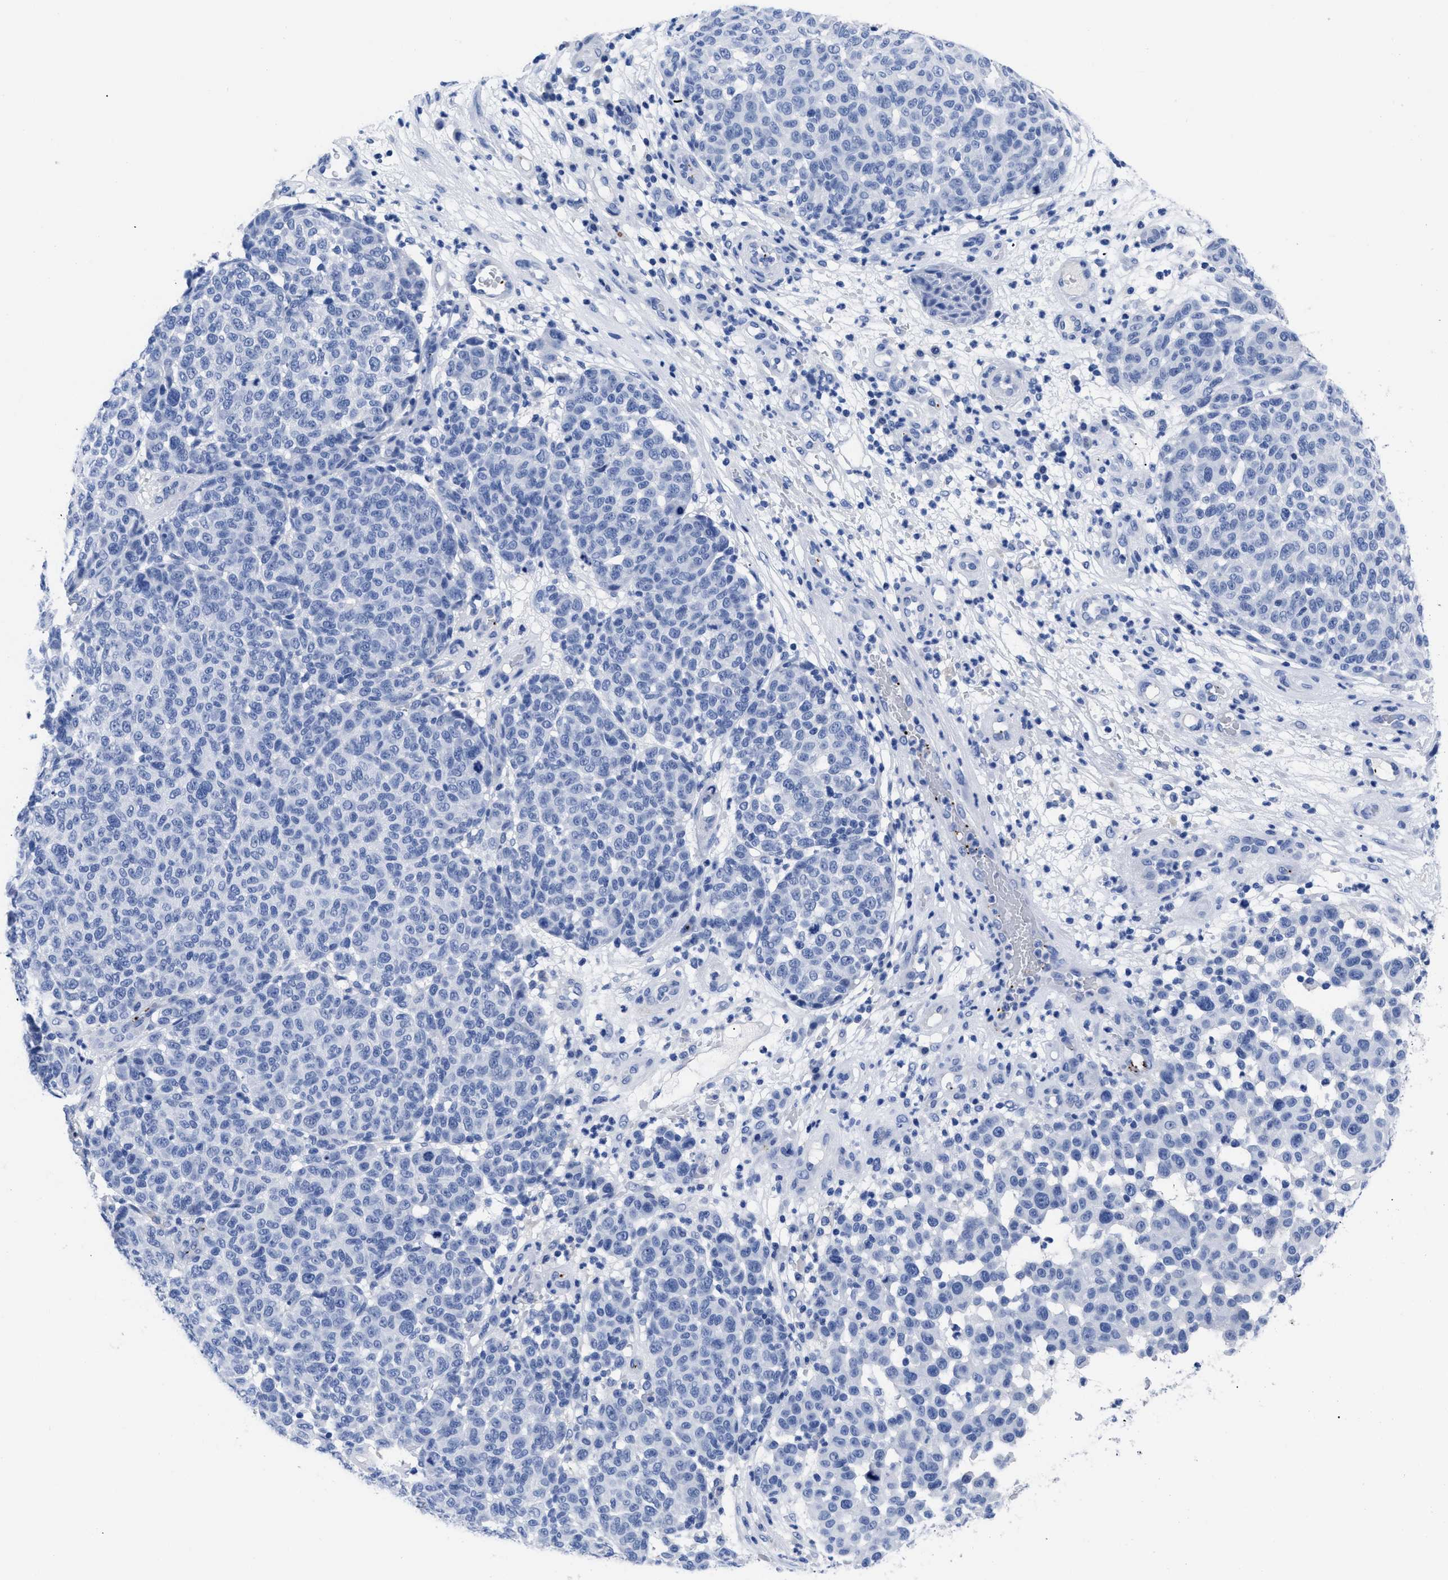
{"staining": {"intensity": "negative", "quantity": "none", "location": "none"}, "tissue": "melanoma", "cell_type": "Tumor cells", "image_type": "cancer", "snomed": [{"axis": "morphology", "description": "Malignant melanoma, NOS"}, {"axis": "topography", "description": "Skin"}], "caption": "Tumor cells are negative for protein expression in human melanoma.", "gene": "TREML1", "patient": {"sex": "male", "age": 59}}